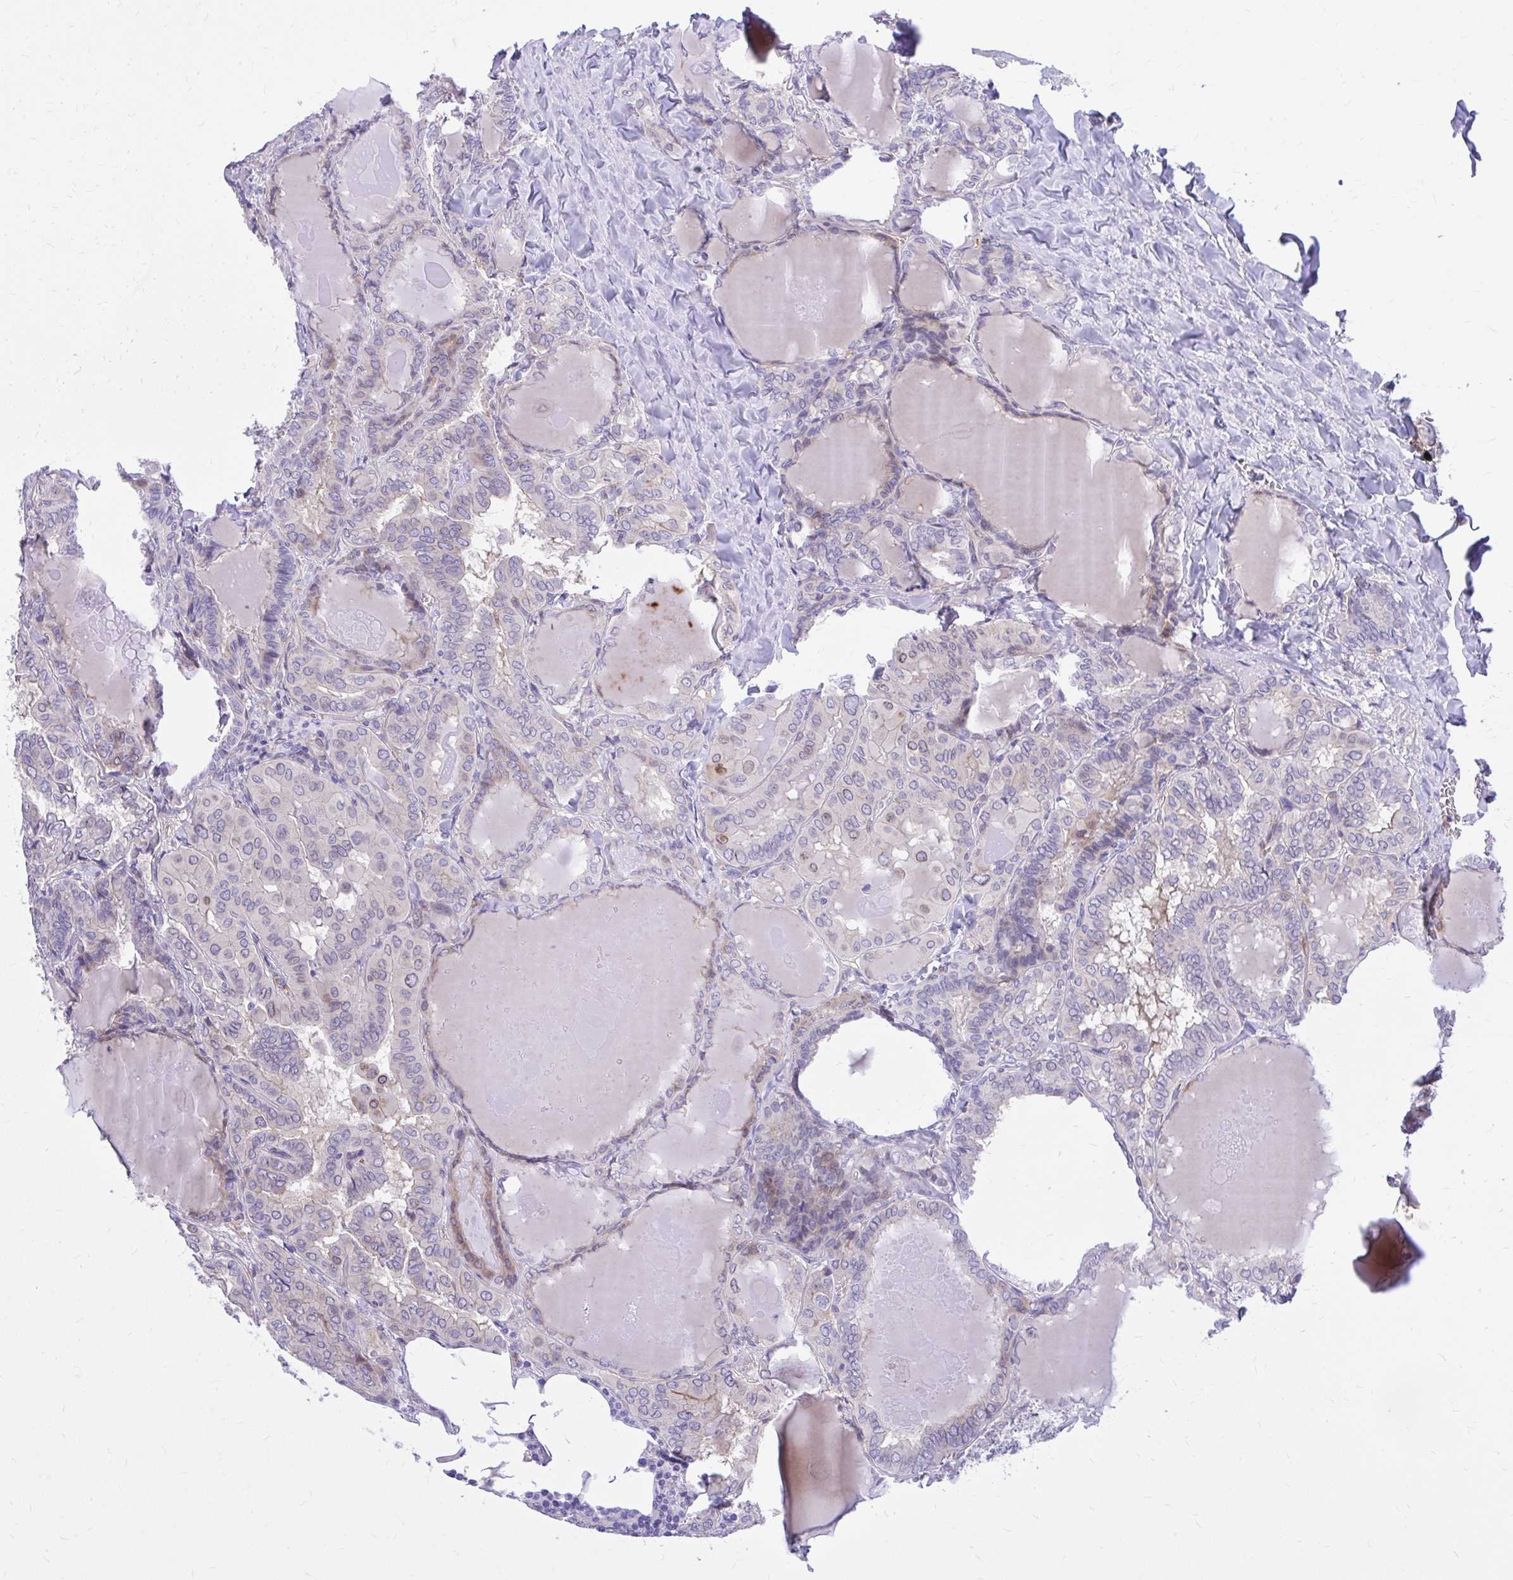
{"staining": {"intensity": "weak", "quantity": "<25%", "location": "cytoplasmic/membranous"}, "tissue": "thyroid cancer", "cell_type": "Tumor cells", "image_type": "cancer", "snomed": [{"axis": "morphology", "description": "Papillary adenocarcinoma, NOS"}, {"axis": "topography", "description": "Thyroid gland"}], "caption": "Immunohistochemistry (IHC) of human thyroid cancer displays no expression in tumor cells. (Stains: DAB (3,3'-diaminobenzidine) IHC with hematoxylin counter stain, Microscopy: brightfield microscopy at high magnification).", "gene": "ADAMTSL1", "patient": {"sex": "female", "age": 46}}